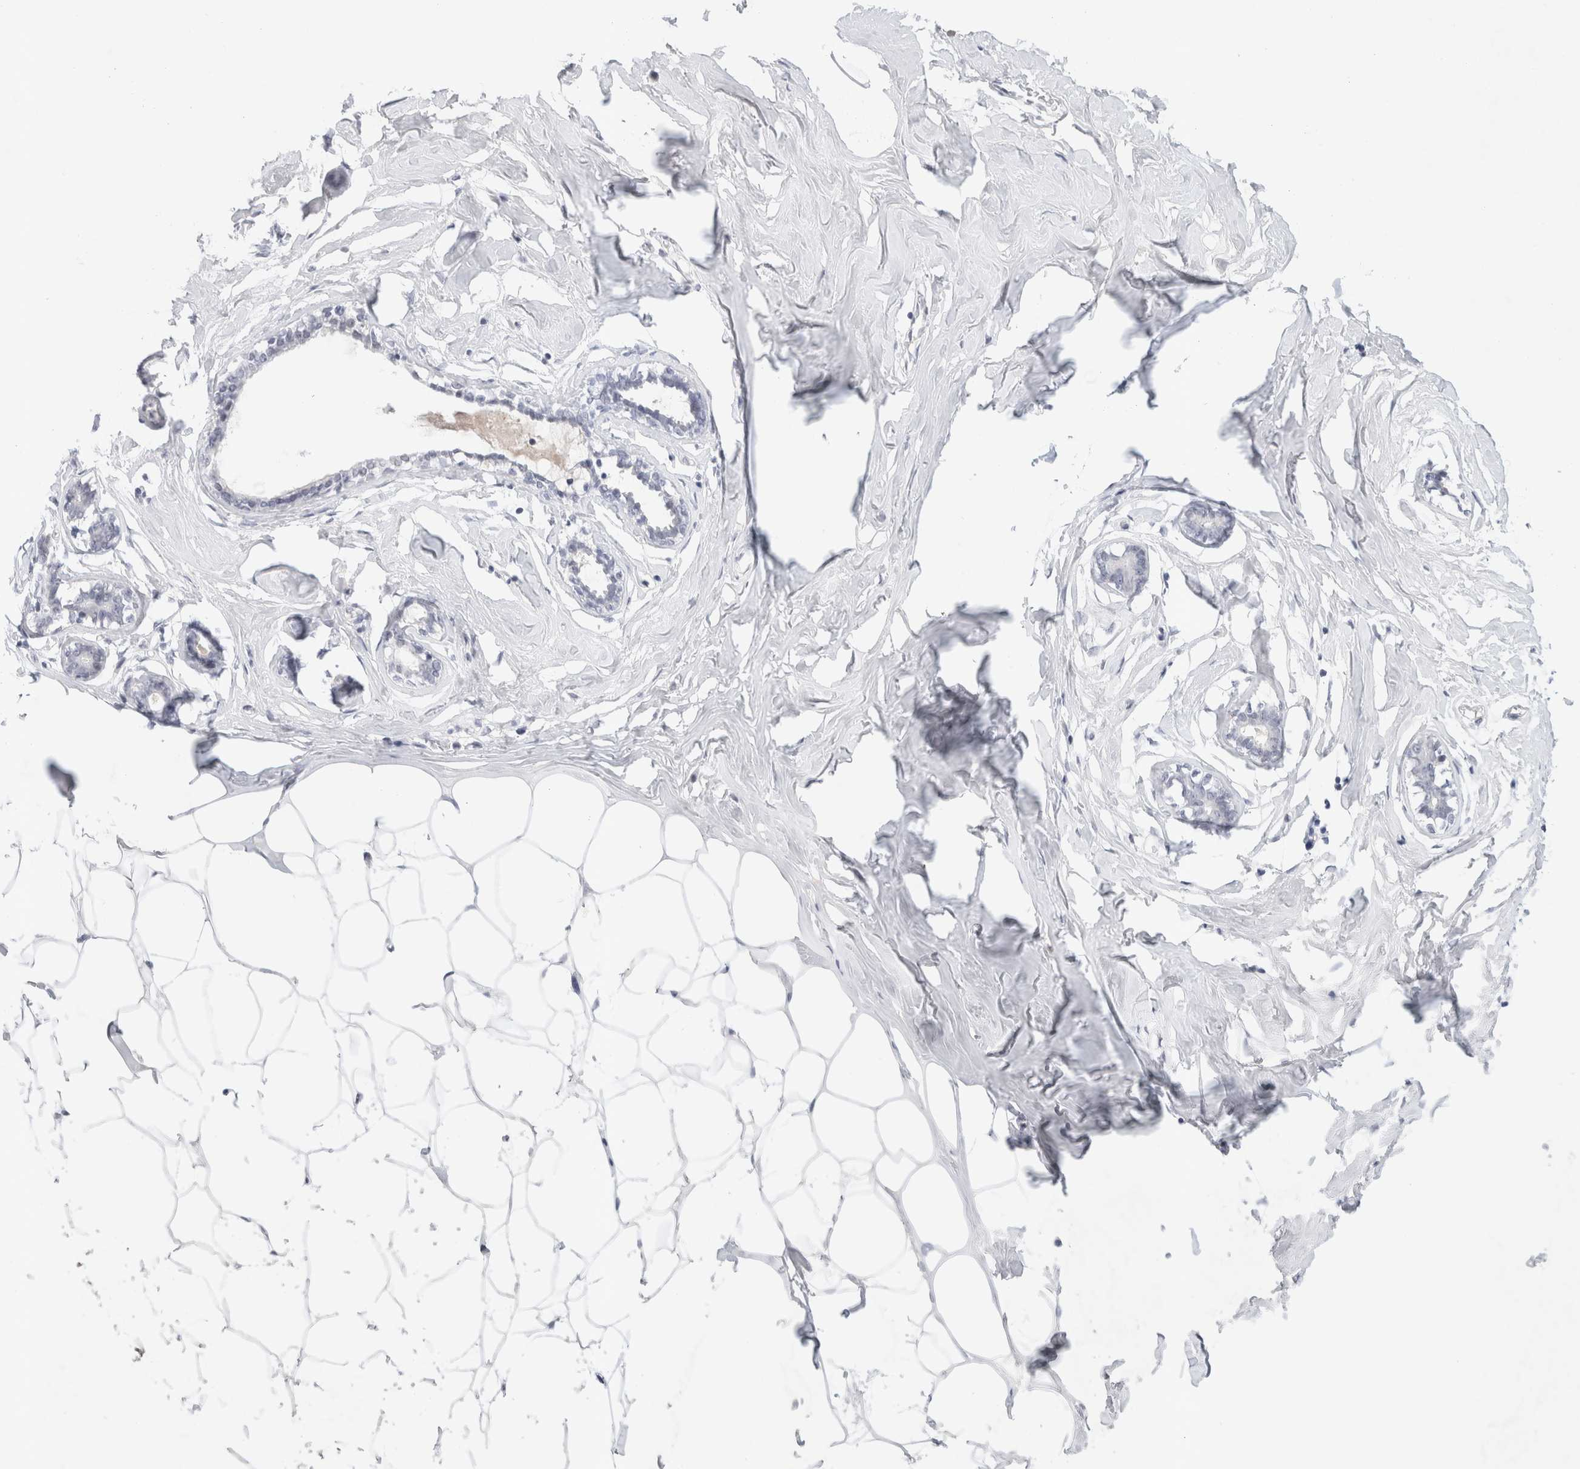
{"staining": {"intensity": "negative", "quantity": "none", "location": "none"}, "tissue": "adipose tissue", "cell_type": "Adipocytes", "image_type": "normal", "snomed": [{"axis": "morphology", "description": "Normal tissue, NOS"}, {"axis": "morphology", "description": "Fibrosis, NOS"}, {"axis": "topography", "description": "Breast"}, {"axis": "topography", "description": "Adipose tissue"}], "caption": "This image is of benign adipose tissue stained with IHC to label a protein in brown with the nuclei are counter-stained blue. There is no staining in adipocytes. (Immunohistochemistry, brightfield microscopy, high magnification).", "gene": "KNL1", "patient": {"sex": "female", "age": 39}}